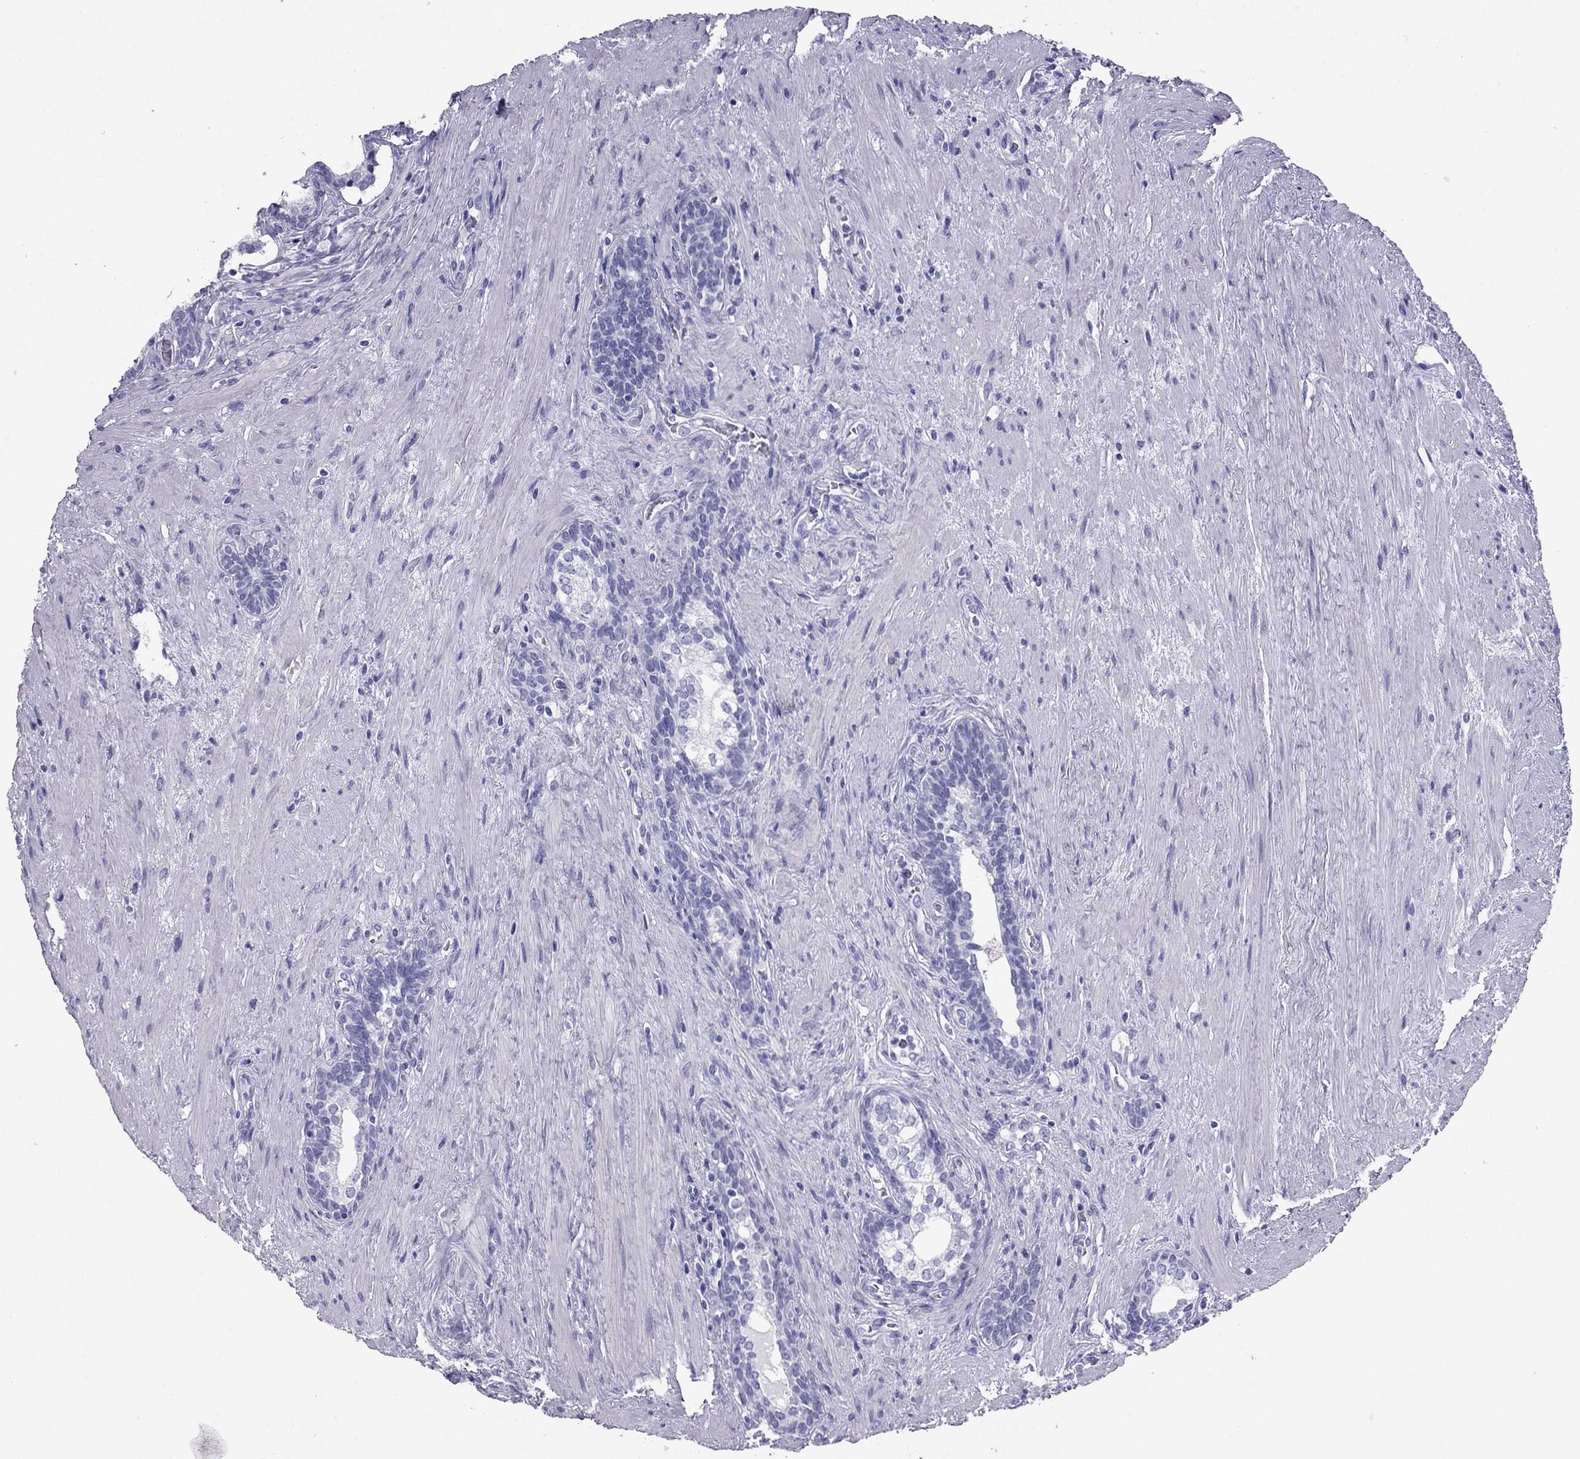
{"staining": {"intensity": "negative", "quantity": "none", "location": "none"}, "tissue": "prostate cancer", "cell_type": "Tumor cells", "image_type": "cancer", "snomed": [{"axis": "morphology", "description": "Adenocarcinoma, NOS"}, {"axis": "morphology", "description": "Adenocarcinoma, High grade"}, {"axis": "topography", "description": "Prostate"}], "caption": "IHC of human prostate high-grade adenocarcinoma exhibits no expression in tumor cells. The staining is performed using DAB brown chromogen with nuclei counter-stained in using hematoxylin.", "gene": "PDE6A", "patient": {"sex": "male", "age": 61}}